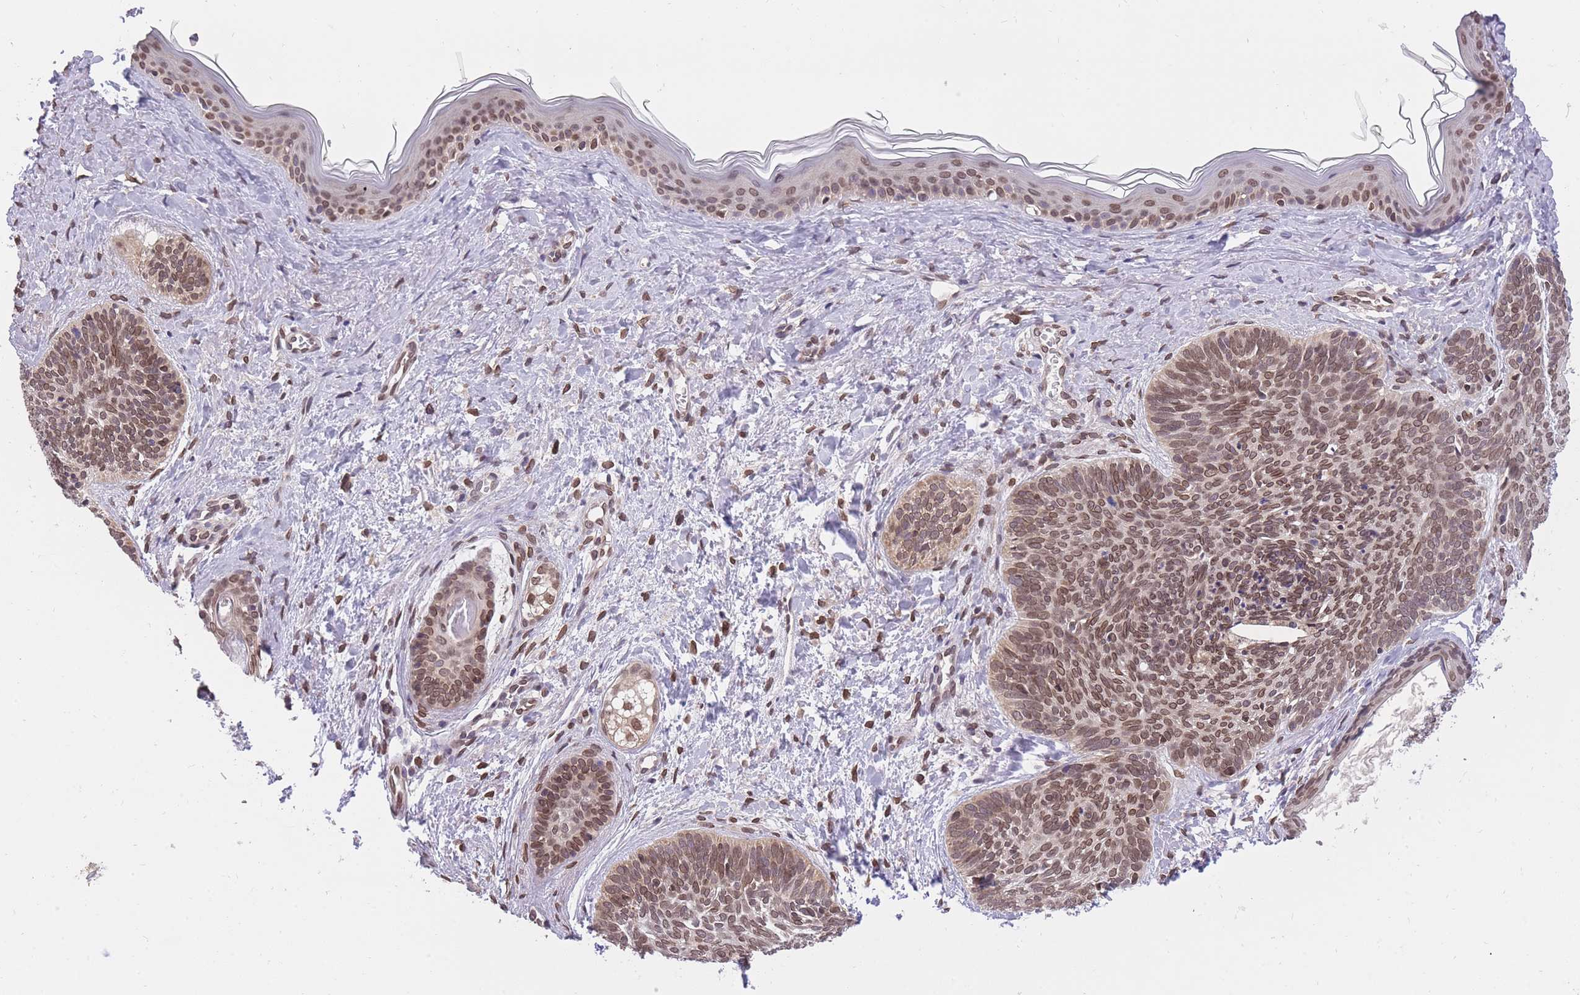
{"staining": {"intensity": "moderate", "quantity": ">75%", "location": "cytoplasmic/membranous,nuclear"}, "tissue": "skin cancer", "cell_type": "Tumor cells", "image_type": "cancer", "snomed": [{"axis": "morphology", "description": "Basal cell carcinoma"}, {"axis": "topography", "description": "Skin"}], "caption": "This micrograph exhibits IHC staining of basal cell carcinoma (skin), with medium moderate cytoplasmic/membranous and nuclear expression in approximately >75% of tumor cells.", "gene": "CDIP1", "patient": {"sex": "female", "age": 81}}